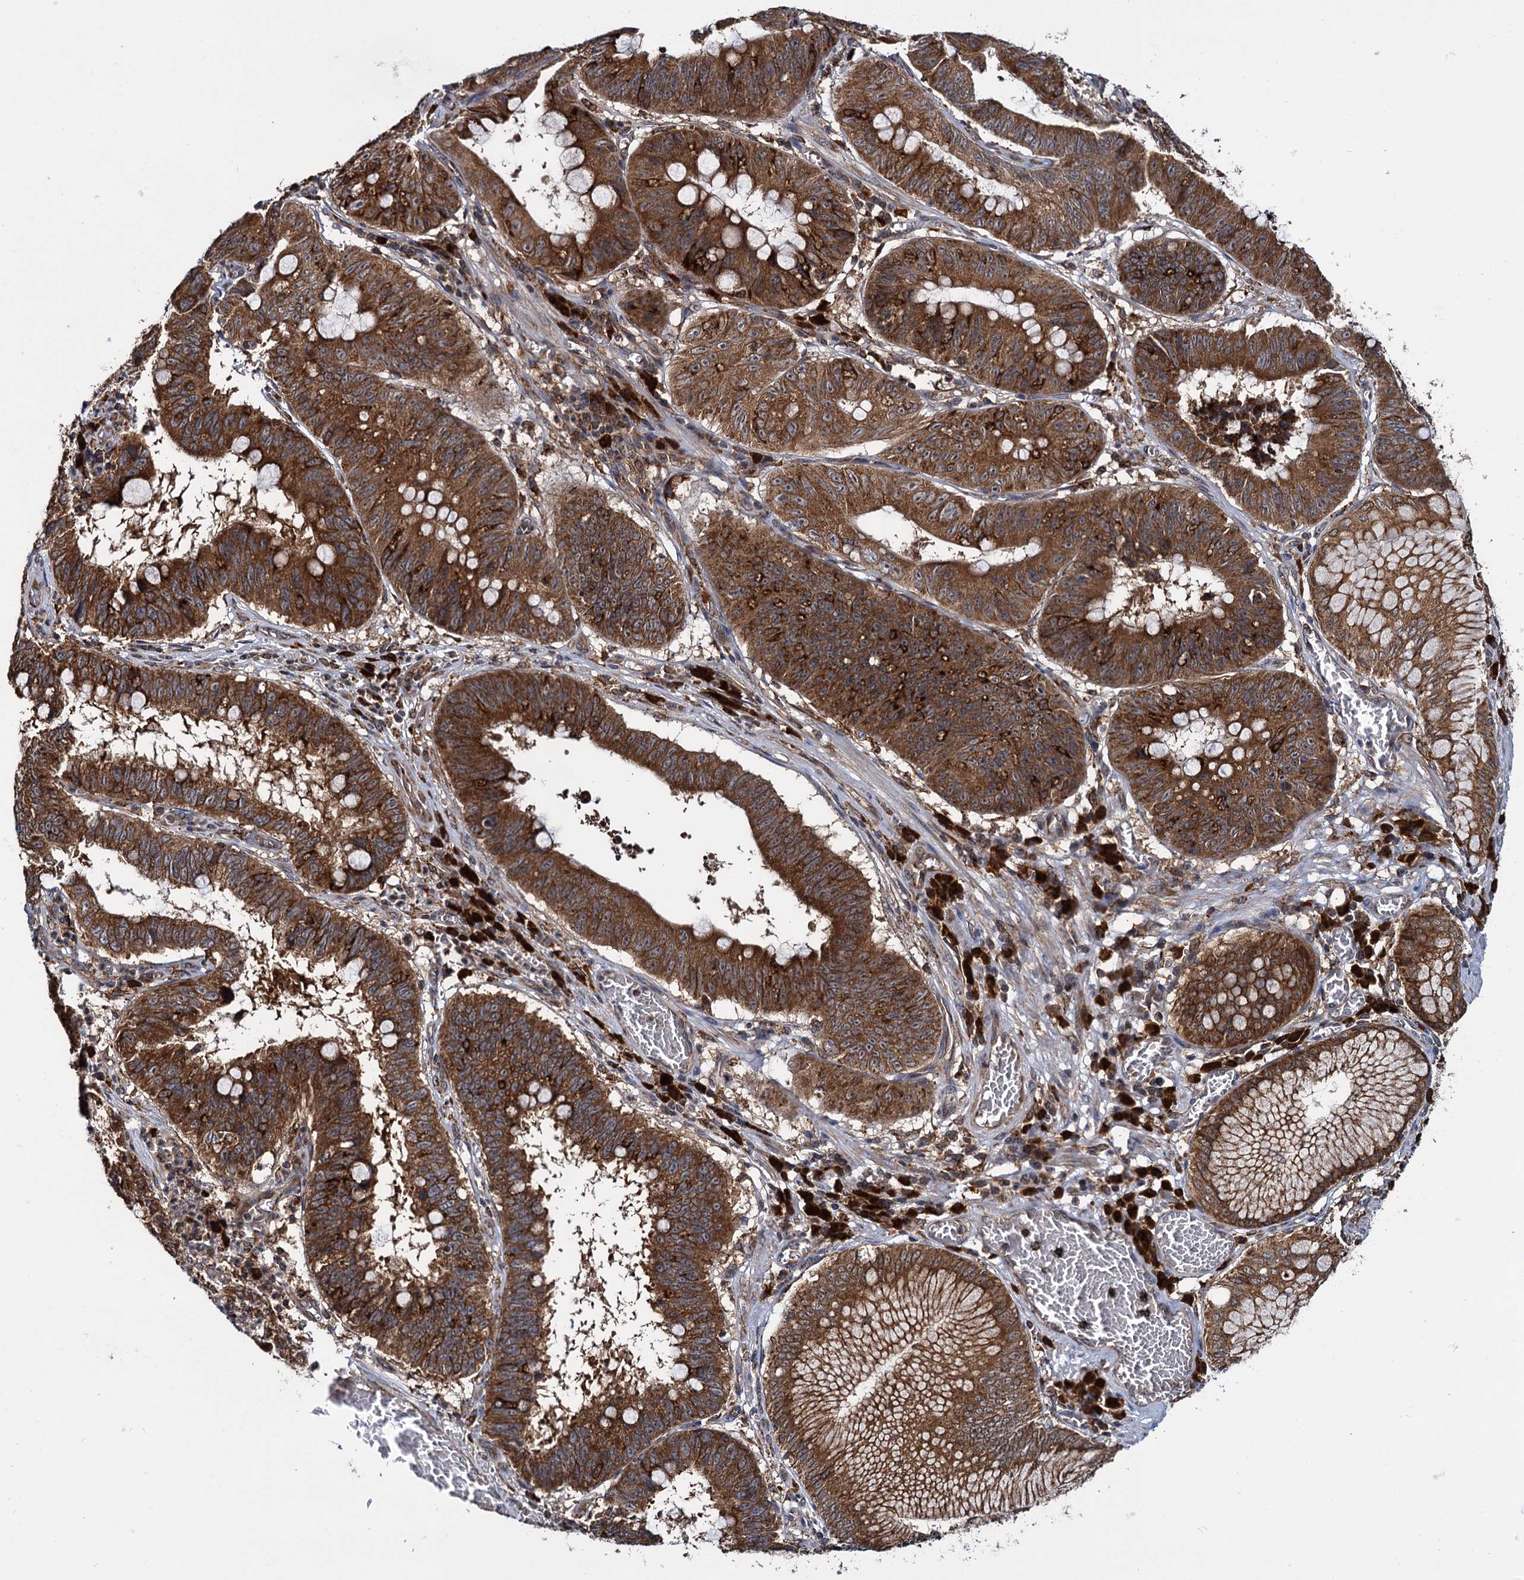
{"staining": {"intensity": "strong", "quantity": ">75%", "location": "cytoplasmic/membranous"}, "tissue": "stomach cancer", "cell_type": "Tumor cells", "image_type": "cancer", "snomed": [{"axis": "morphology", "description": "Adenocarcinoma, NOS"}, {"axis": "topography", "description": "Stomach"}], "caption": "This micrograph exhibits IHC staining of human adenocarcinoma (stomach), with high strong cytoplasmic/membranous expression in approximately >75% of tumor cells.", "gene": "UFM1", "patient": {"sex": "male", "age": 59}}